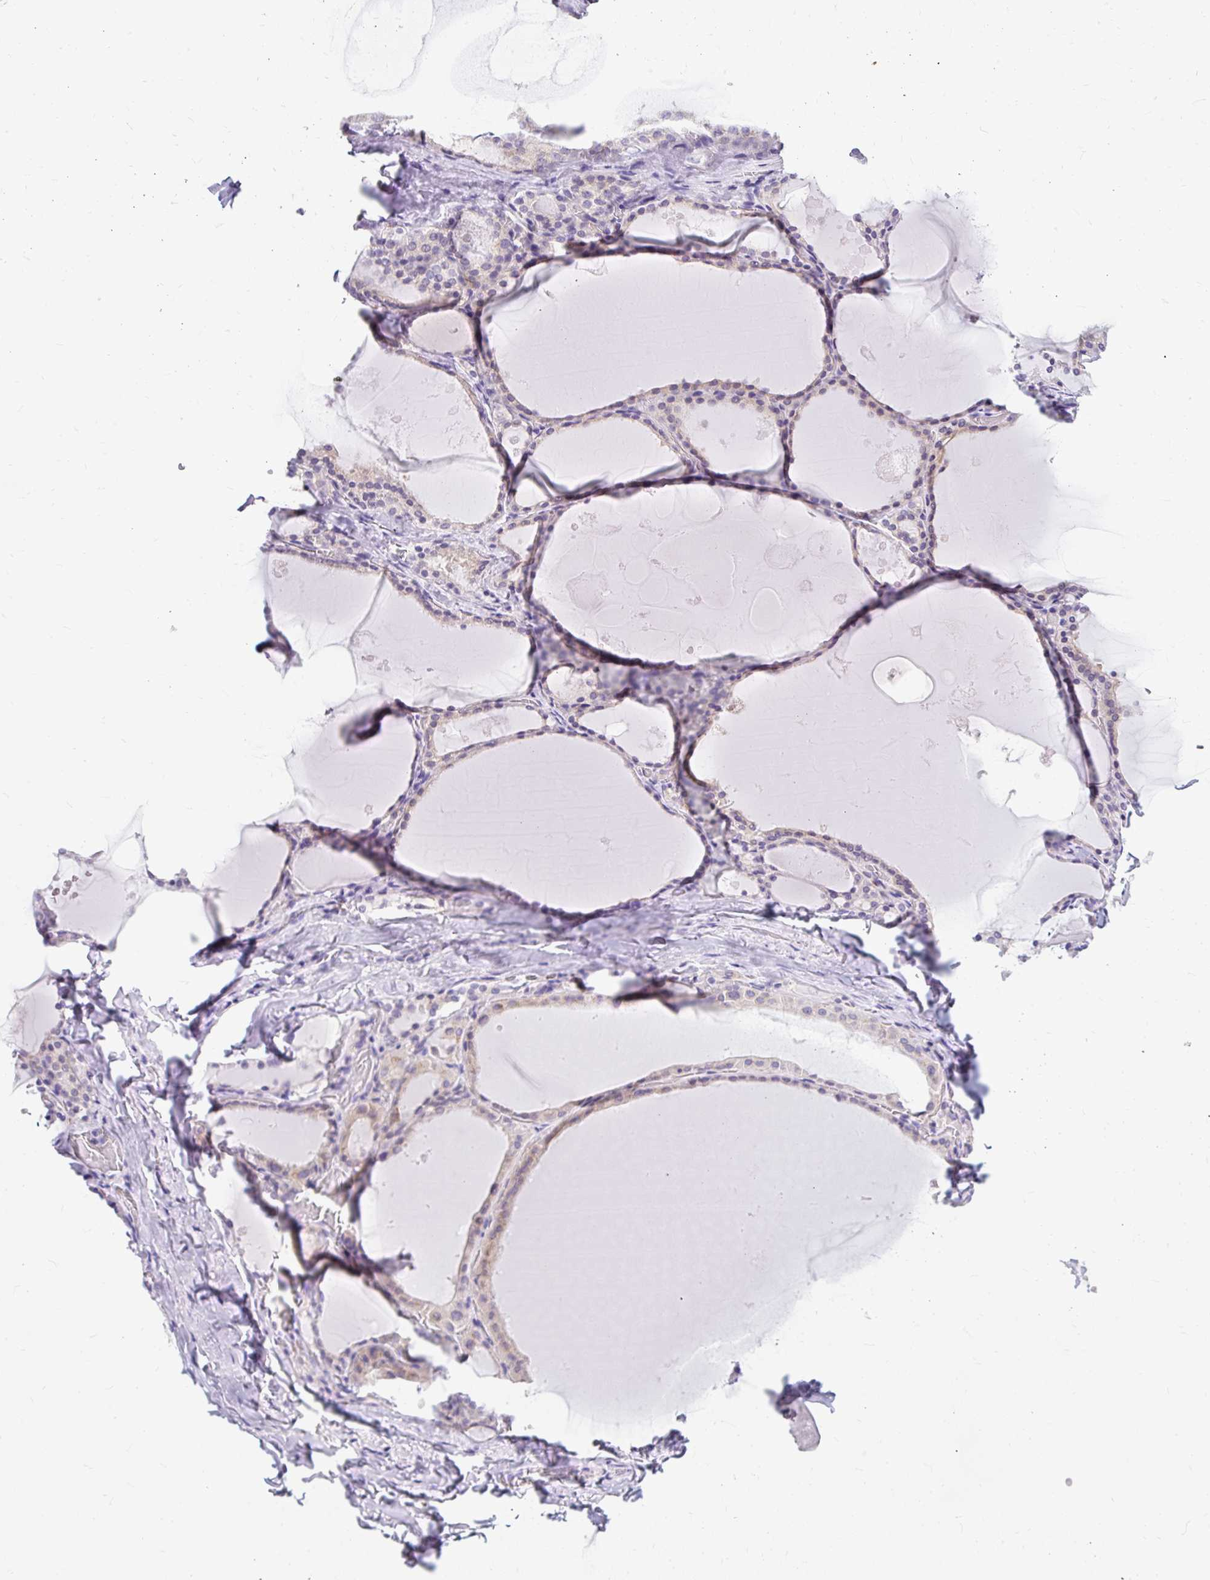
{"staining": {"intensity": "weak", "quantity": "<25%", "location": "cytoplasmic/membranous"}, "tissue": "thyroid gland", "cell_type": "Glandular cells", "image_type": "normal", "snomed": [{"axis": "morphology", "description": "Normal tissue, NOS"}, {"axis": "topography", "description": "Thyroid gland"}], "caption": "The micrograph reveals no significant expression in glandular cells of thyroid gland.", "gene": "GOLGA8A", "patient": {"sex": "male", "age": 56}}